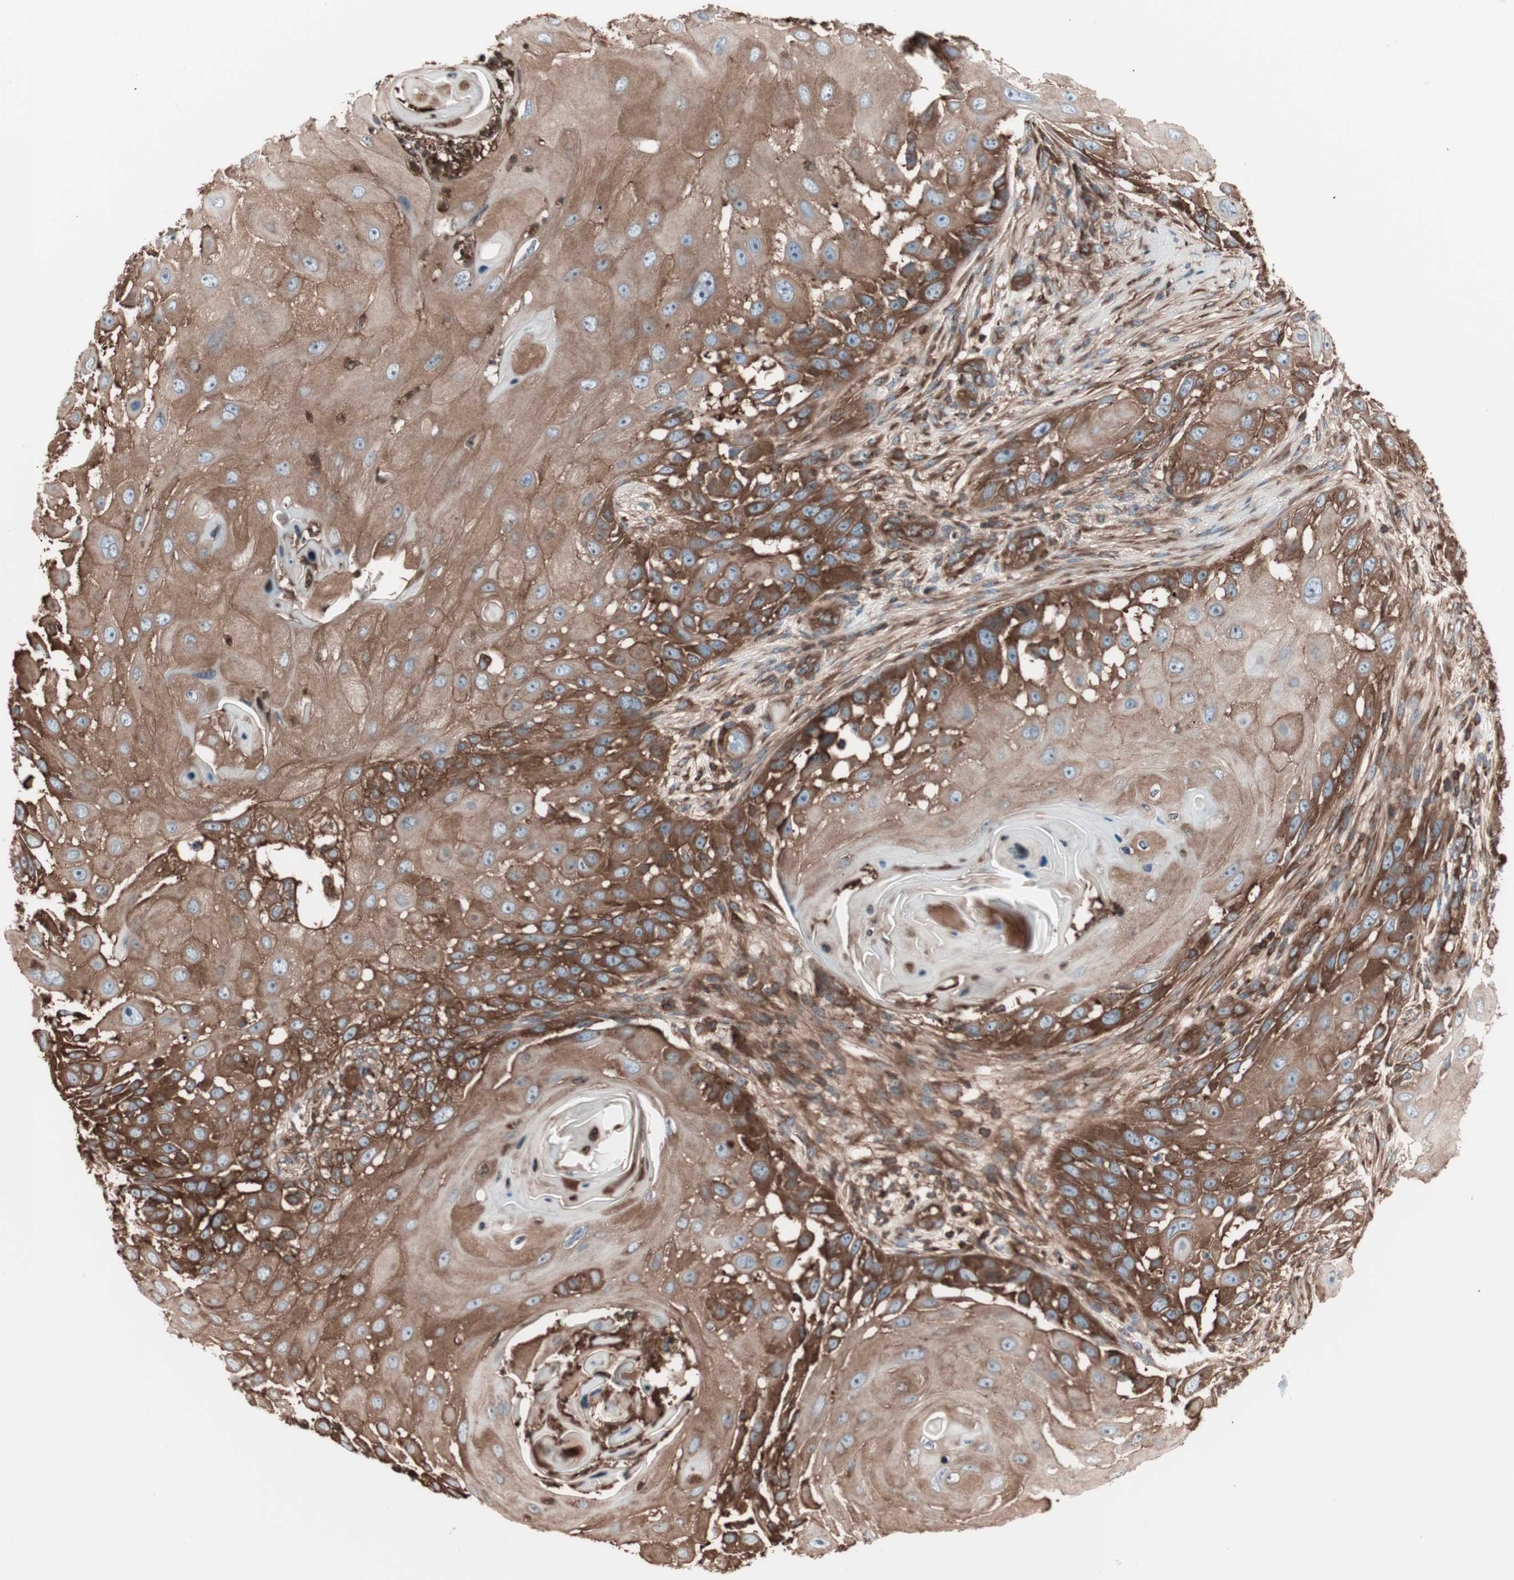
{"staining": {"intensity": "strong", "quantity": ">75%", "location": "cytoplasmic/membranous"}, "tissue": "skin cancer", "cell_type": "Tumor cells", "image_type": "cancer", "snomed": [{"axis": "morphology", "description": "Squamous cell carcinoma, NOS"}, {"axis": "topography", "description": "Skin"}], "caption": "High-power microscopy captured an immunohistochemistry (IHC) micrograph of skin squamous cell carcinoma, revealing strong cytoplasmic/membranous staining in about >75% of tumor cells.", "gene": "TCP11L1", "patient": {"sex": "female", "age": 44}}